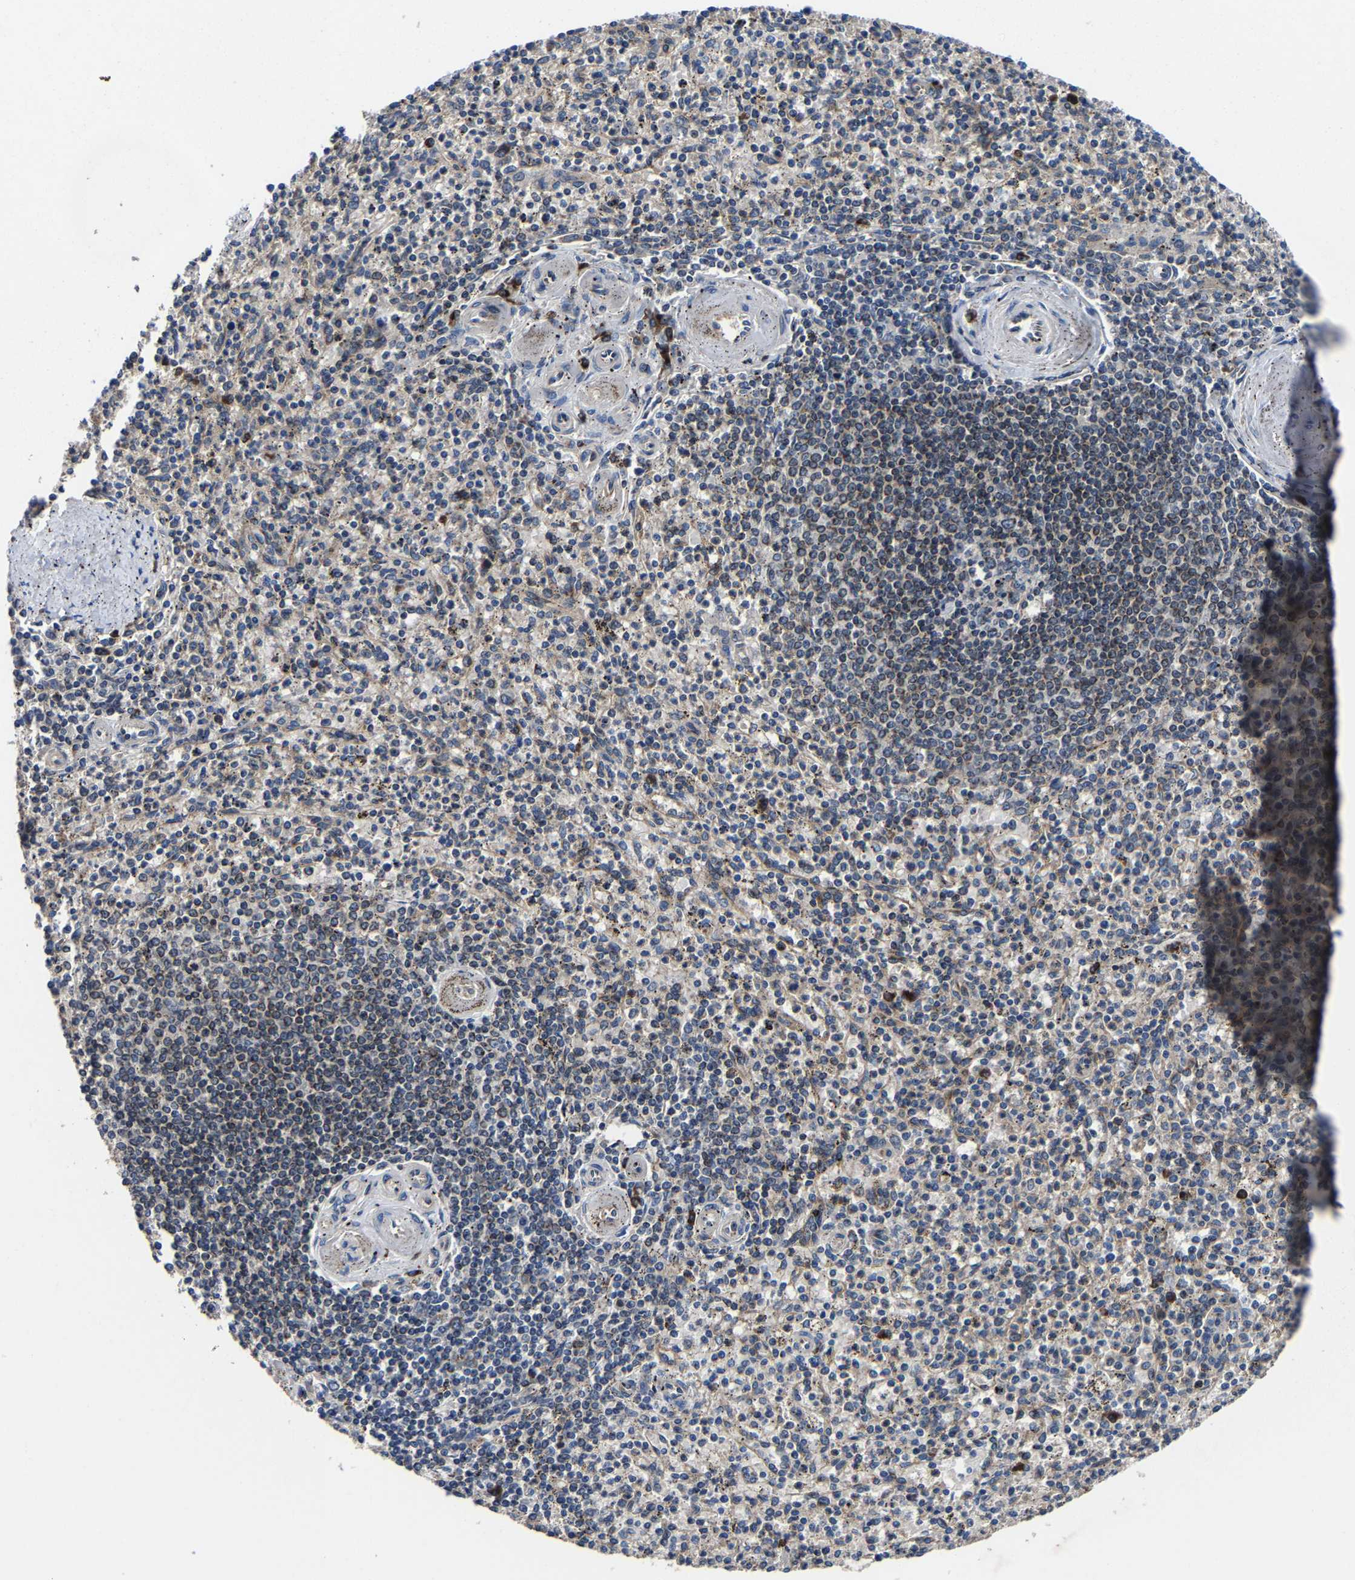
{"staining": {"intensity": "strong", "quantity": "<25%", "location": "cytoplasmic/membranous"}, "tissue": "spleen", "cell_type": "Cells in red pulp", "image_type": "normal", "snomed": [{"axis": "morphology", "description": "Normal tissue, NOS"}, {"axis": "topography", "description": "Spleen"}], "caption": "Immunohistochemical staining of unremarkable human spleen displays strong cytoplasmic/membranous protein expression in about <25% of cells in red pulp.", "gene": "EBAG9", "patient": {"sex": "male", "age": 72}}